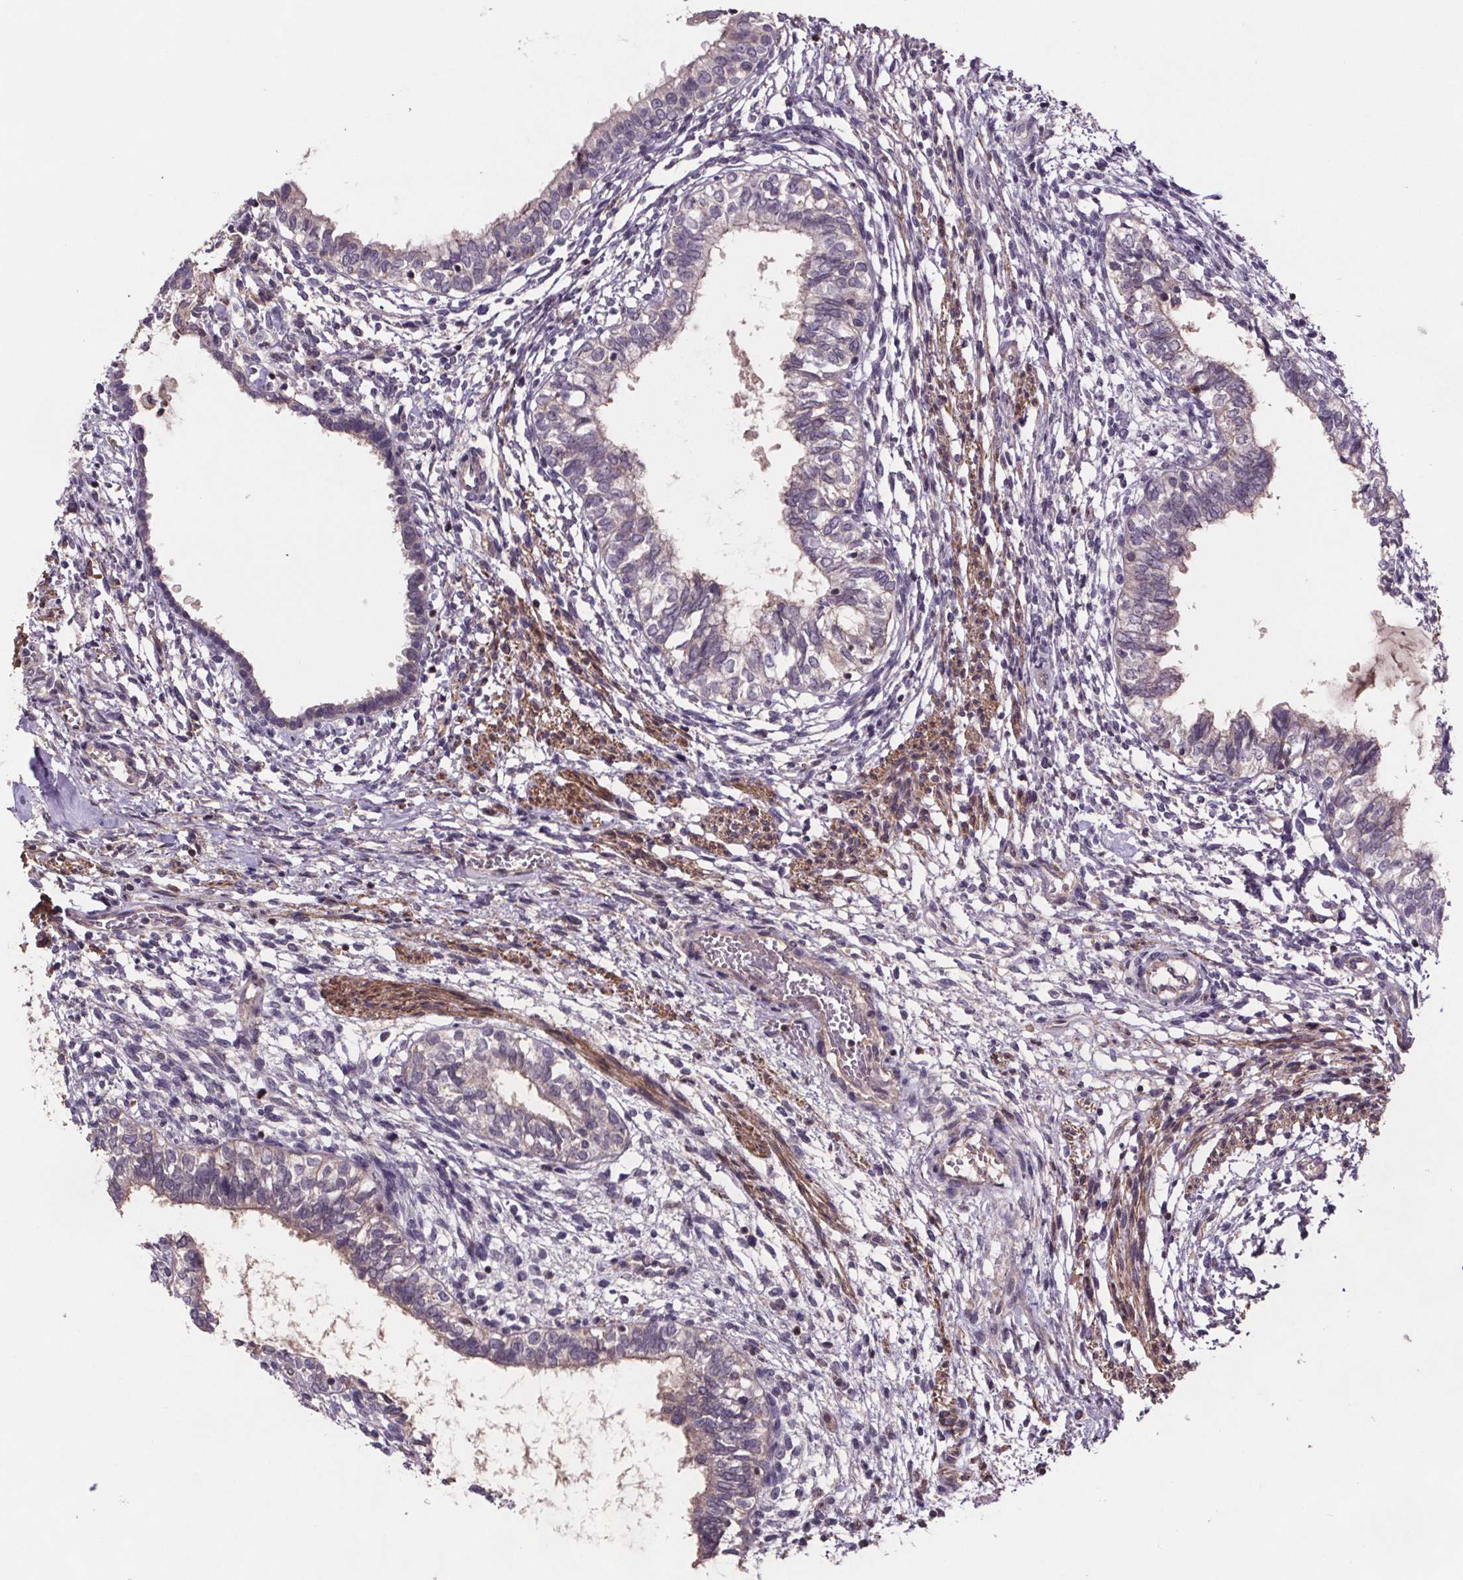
{"staining": {"intensity": "negative", "quantity": "none", "location": "none"}, "tissue": "testis cancer", "cell_type": "Tumor cells", "image_type": "cancer", "snomed": [{"axis": "morphology", "description": "Carcinoma, Embryonal, NOS"}, {"axis": "topography", "description": "Testis"}], "caption": "IHC of testis embryonal carcinoma displays no staining in tumor cells.", "gene": "CLN3", "patient": {"sex": "male", "age": 37}}